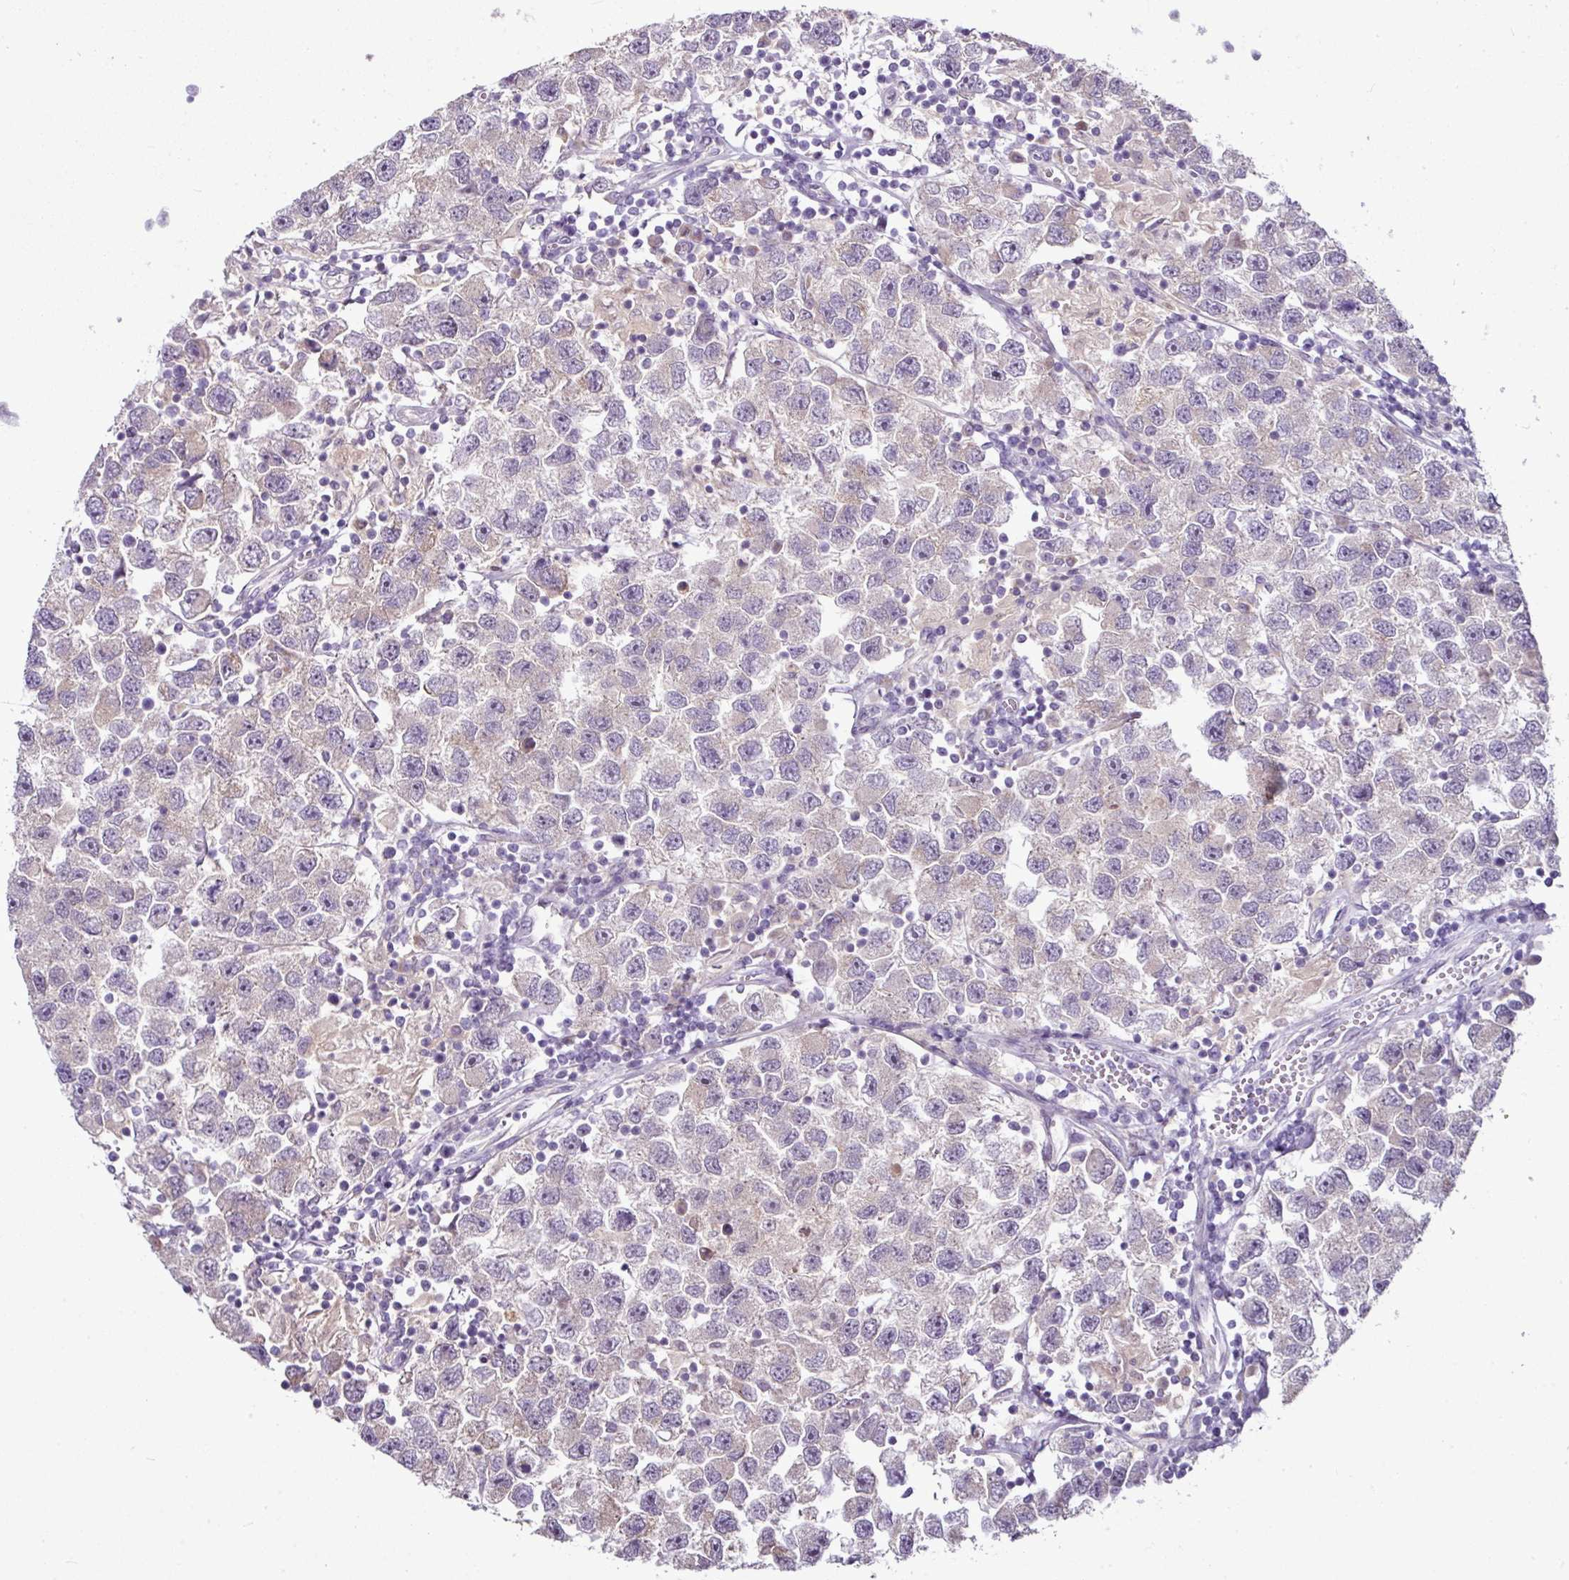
{"staining": {"intensity": "negative", "quantity": "none", "location": "none"}, "tissue": "testis cancer", "cell_type": "Tumor cells", "image_type": "cancer", "snomed": [{"axis": "morphology", "description": "Seminoma, NOS"}, {"axis": "topography", "description": "Testis"}], "caption": "IHC photomicrograph of neoplastic tissue: testis cancer (seminoma) stained with DAB exhibits no significant protein staining in tumor cells.", "gene": "GAN", "patient": {"sex": "male", "age": 26}}